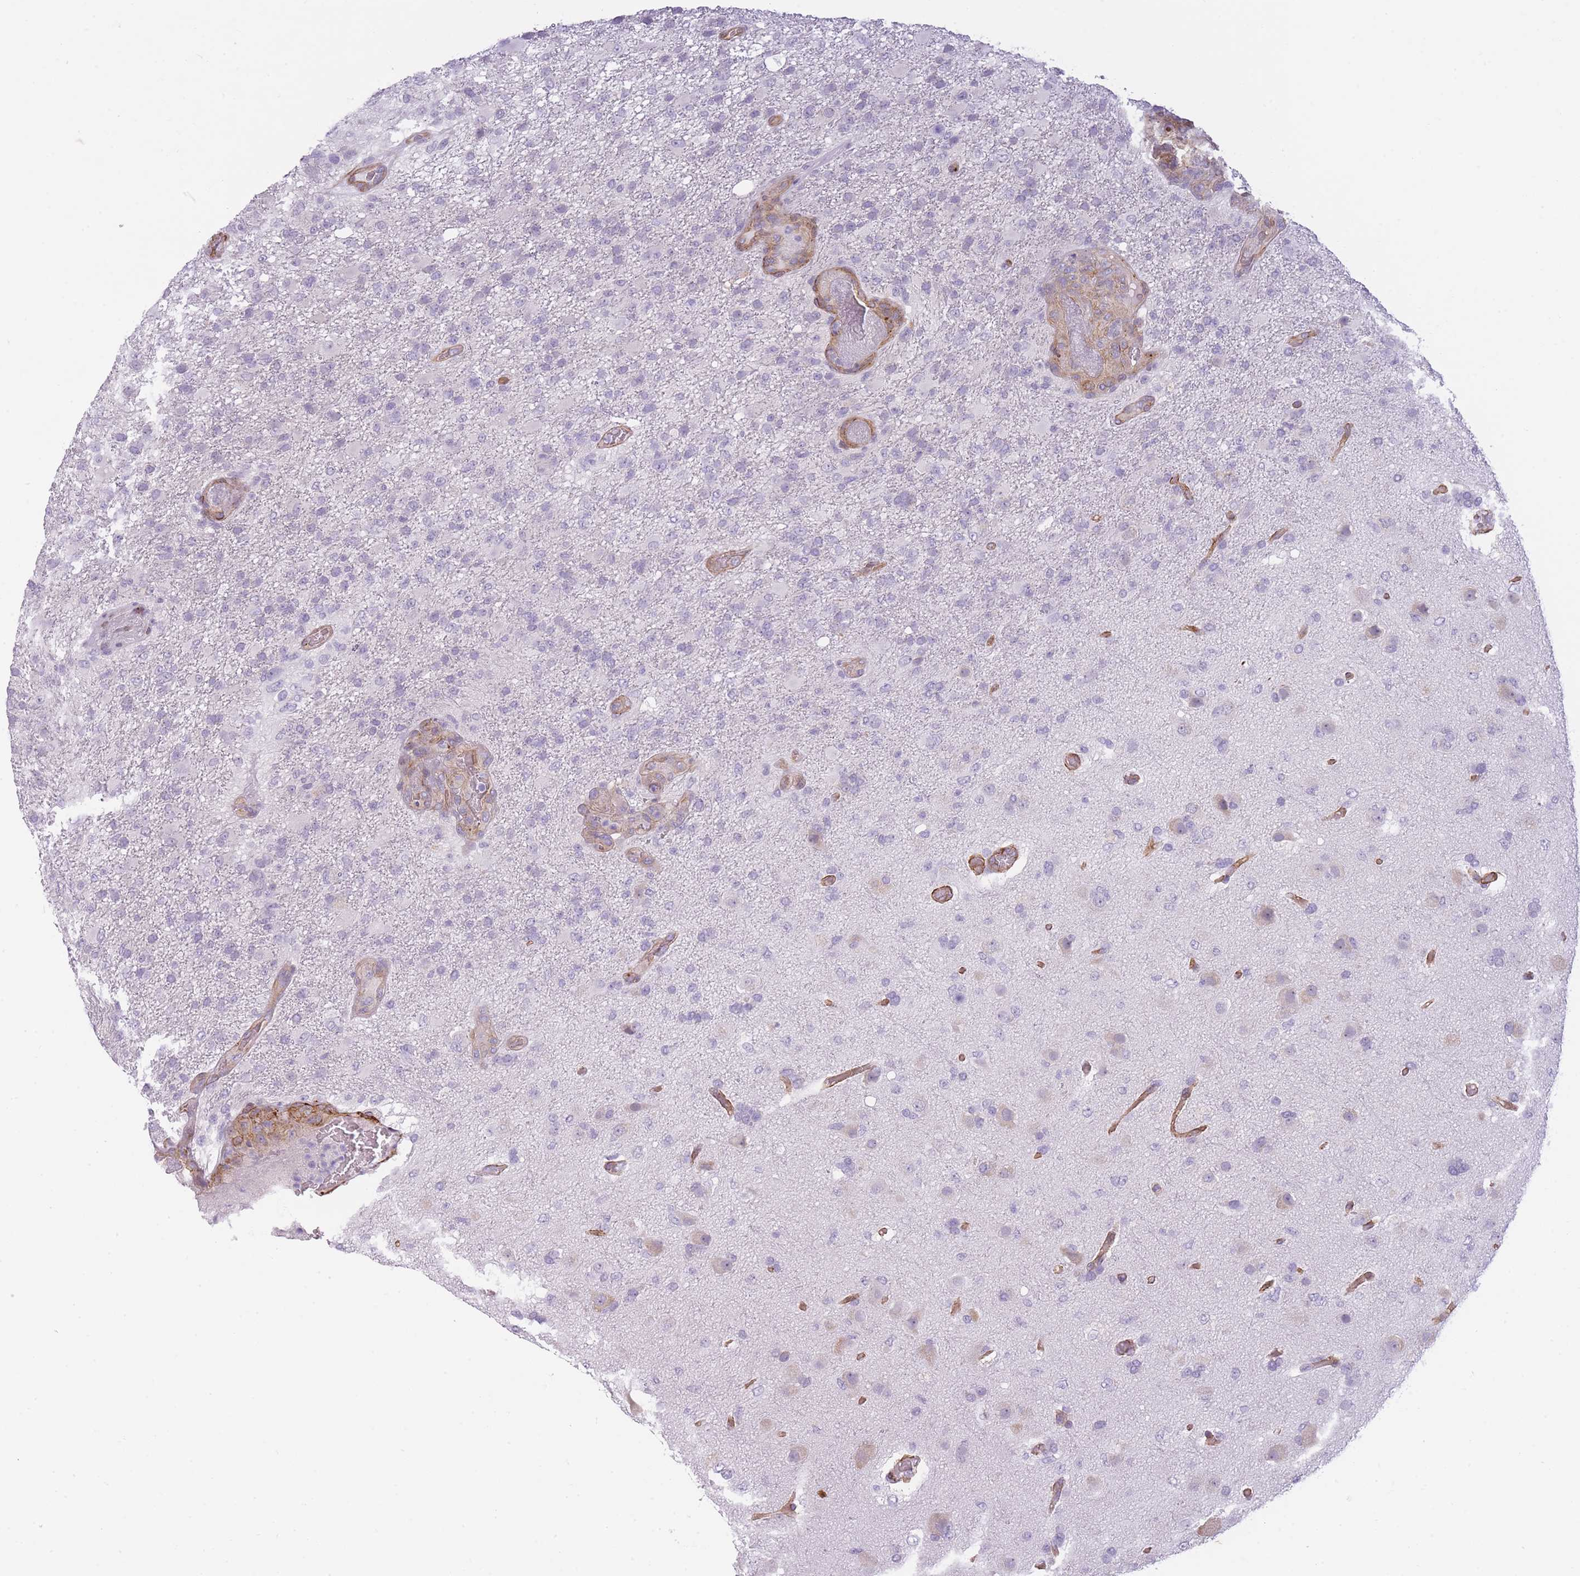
{"staining": {"intensity": "negative", "quantity": "none", "location": "none"}, "tissue": "glioma", "cell_type": "Tumor cells", "image_type": "cancer", "snomed": [{"axis": "morphology", "description": "Glioma, malignant, High grade"}, {"axis": "topography", "description": "Brain"}], "caption": "Immunohistochemical staining of high-grade glioma (malignant) exhibits no significant staining in tumor cells. The staining is performed using DAB (3,3'-diaminobenzidine) brown chromogen with nuclei counter-stained in using hematoxylin.", "gene": "OR6B3", "patient": {"sex": "female", "age": 74}}